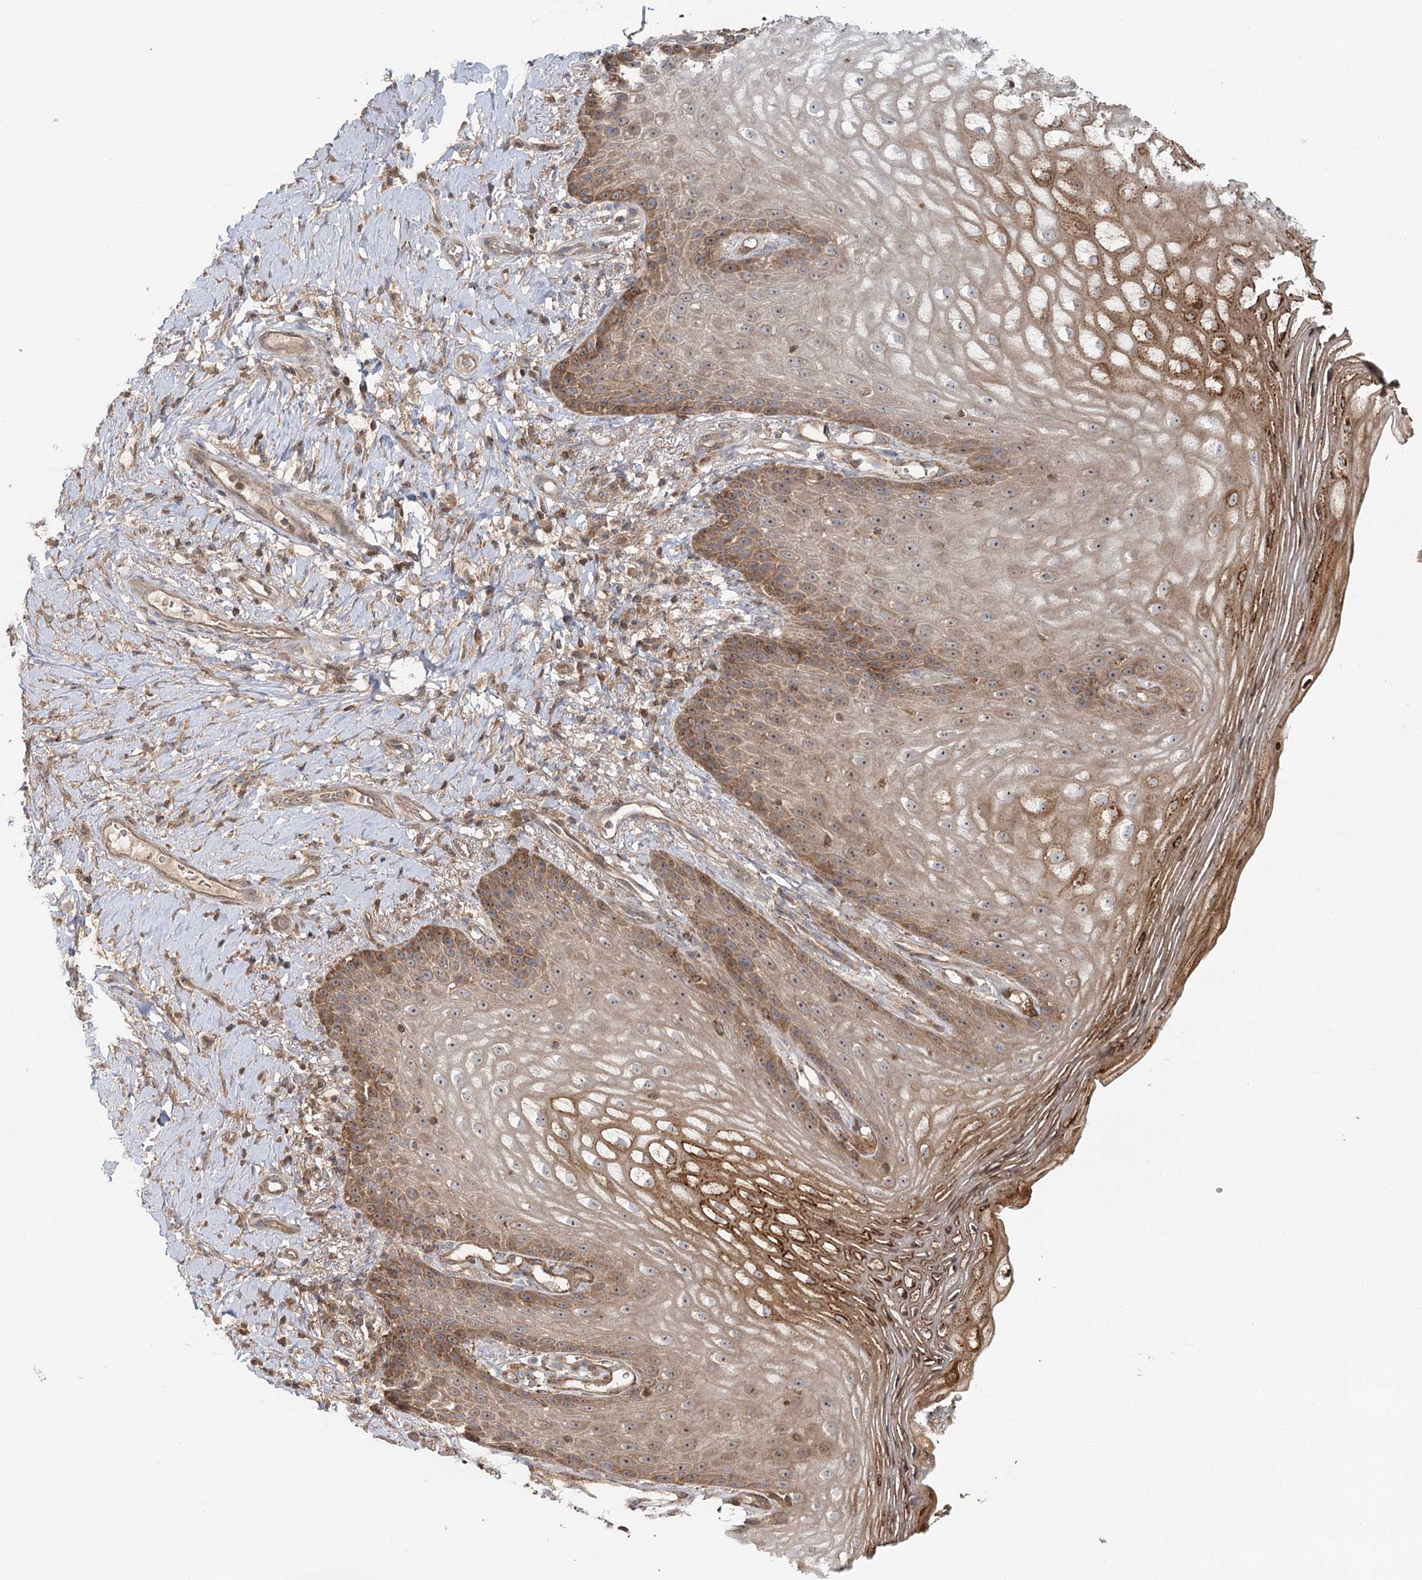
{"staining": {"intensity": "moderate", "quantity": ">75%", "location": "cytoplasmic/membranous,nuclear"}, "tissue": "vagina", "cell_type": "Squamous epithelial cells", "image_type": "normal", "snomed": [{"axis": "morphology", "description": "Normal tissue, NOS"}, {"axis": "topography", "description": "Vagina"}], "caption": "Normal vagina exhibits moderate cytoplasmic/membranous,nuclear staining in approximately >75% of squamous epithelial cells.", "gene": "ENSG00000273217", "patient": {"sex": "female", "age": 60}}